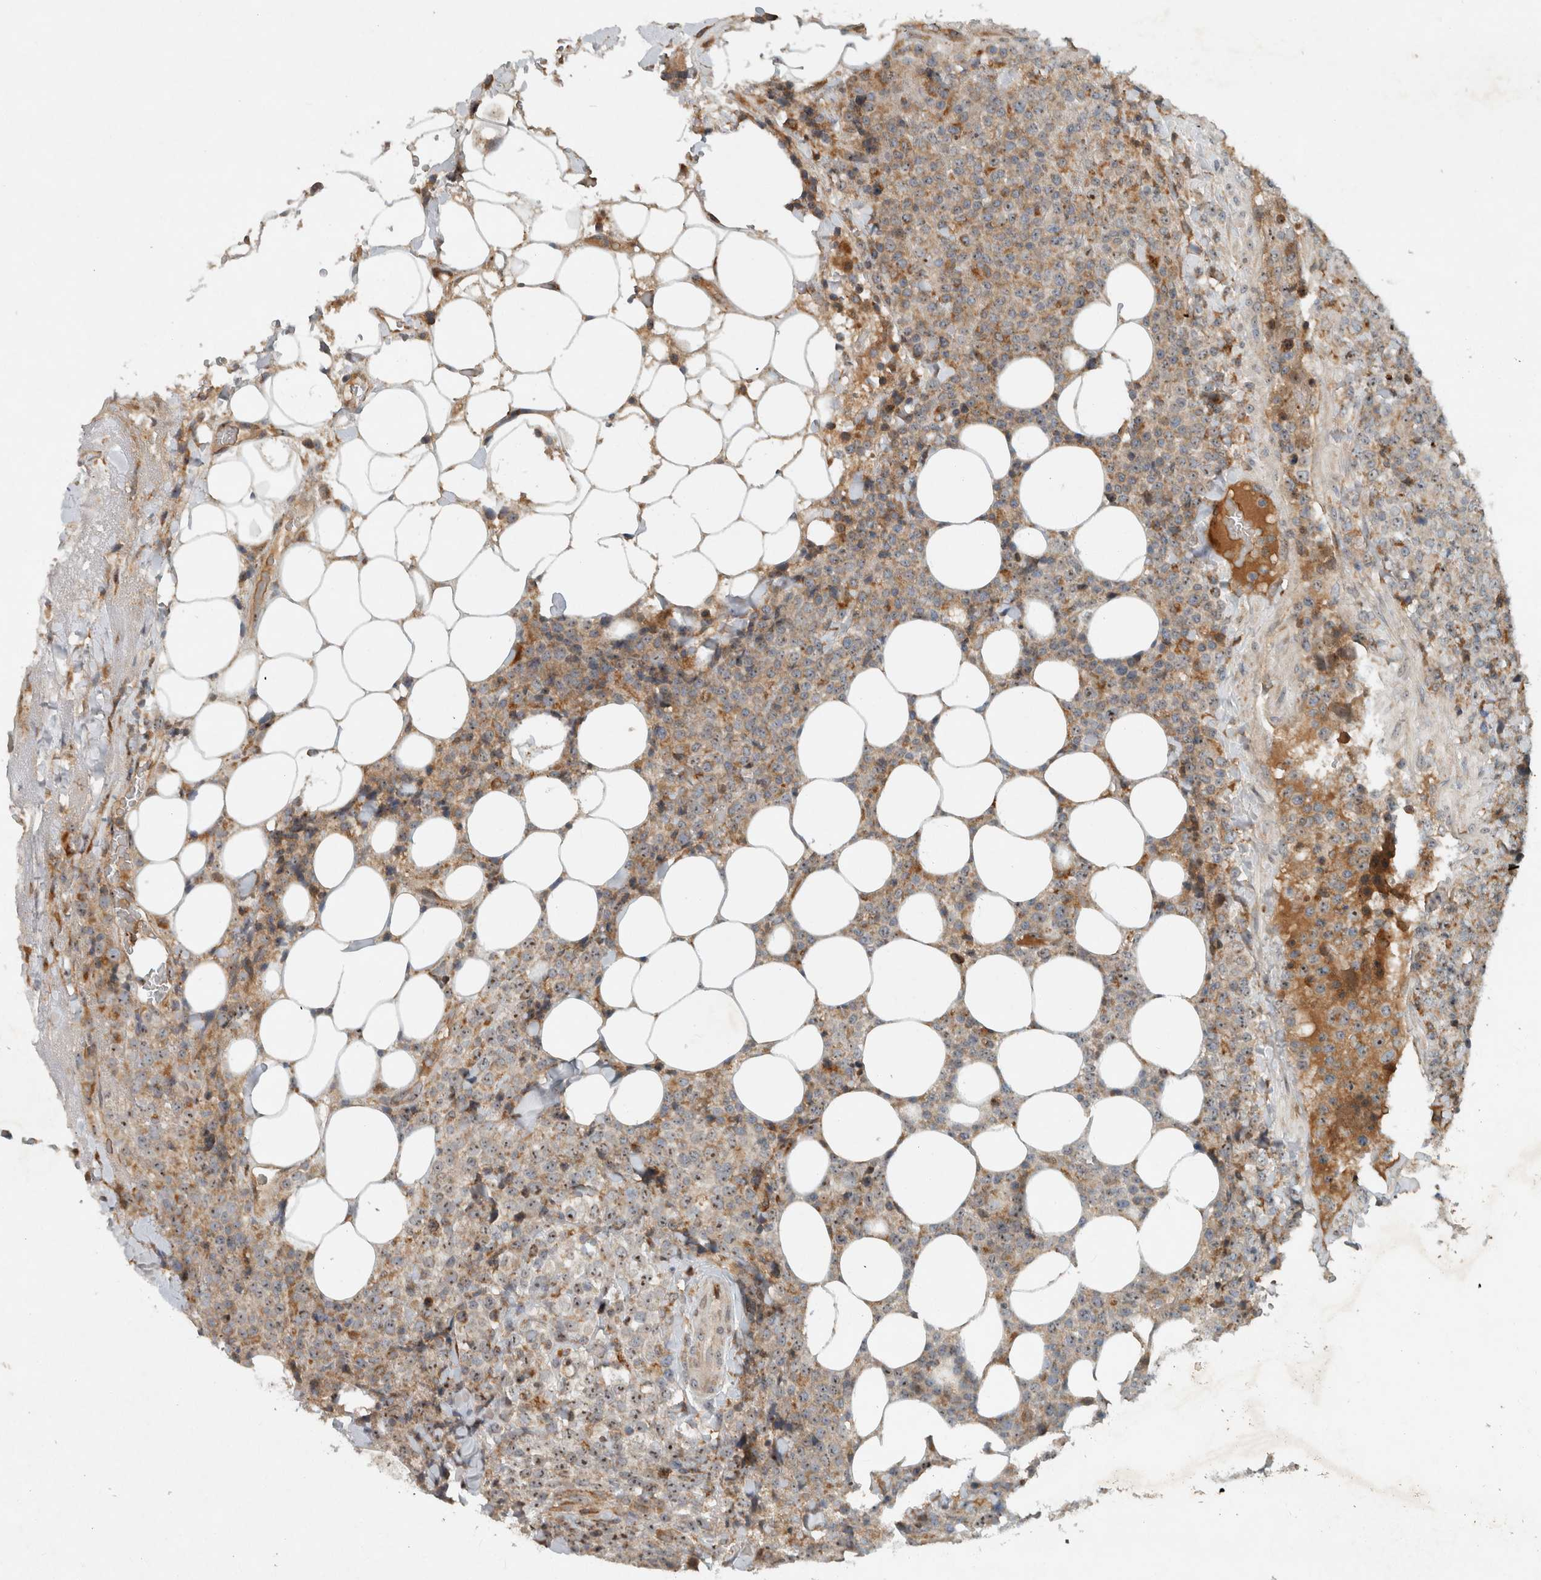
{"staining": {"intensity": "moderate", "quantity": ">75%", "location": "nuclear"}, "tissue": "lymphoma", "cell_type": "Tumor cells", "image_type": "cancer", "snomed": [{"axis": "morphology", "description": "Malignant lymphoma, non-Hodgkin's type, High grade"}, {"axis": "topography", "description": "Lymph node"}], "caption": "The micrograph exhibits staining of high-grade malignant lymphoma, non-Hodgkin's type, revealing moderate nuclear protein staining (brown color) within tumor cells.", "gene": "GPR137B", "patient": {"sex": "male", "age": 13}}